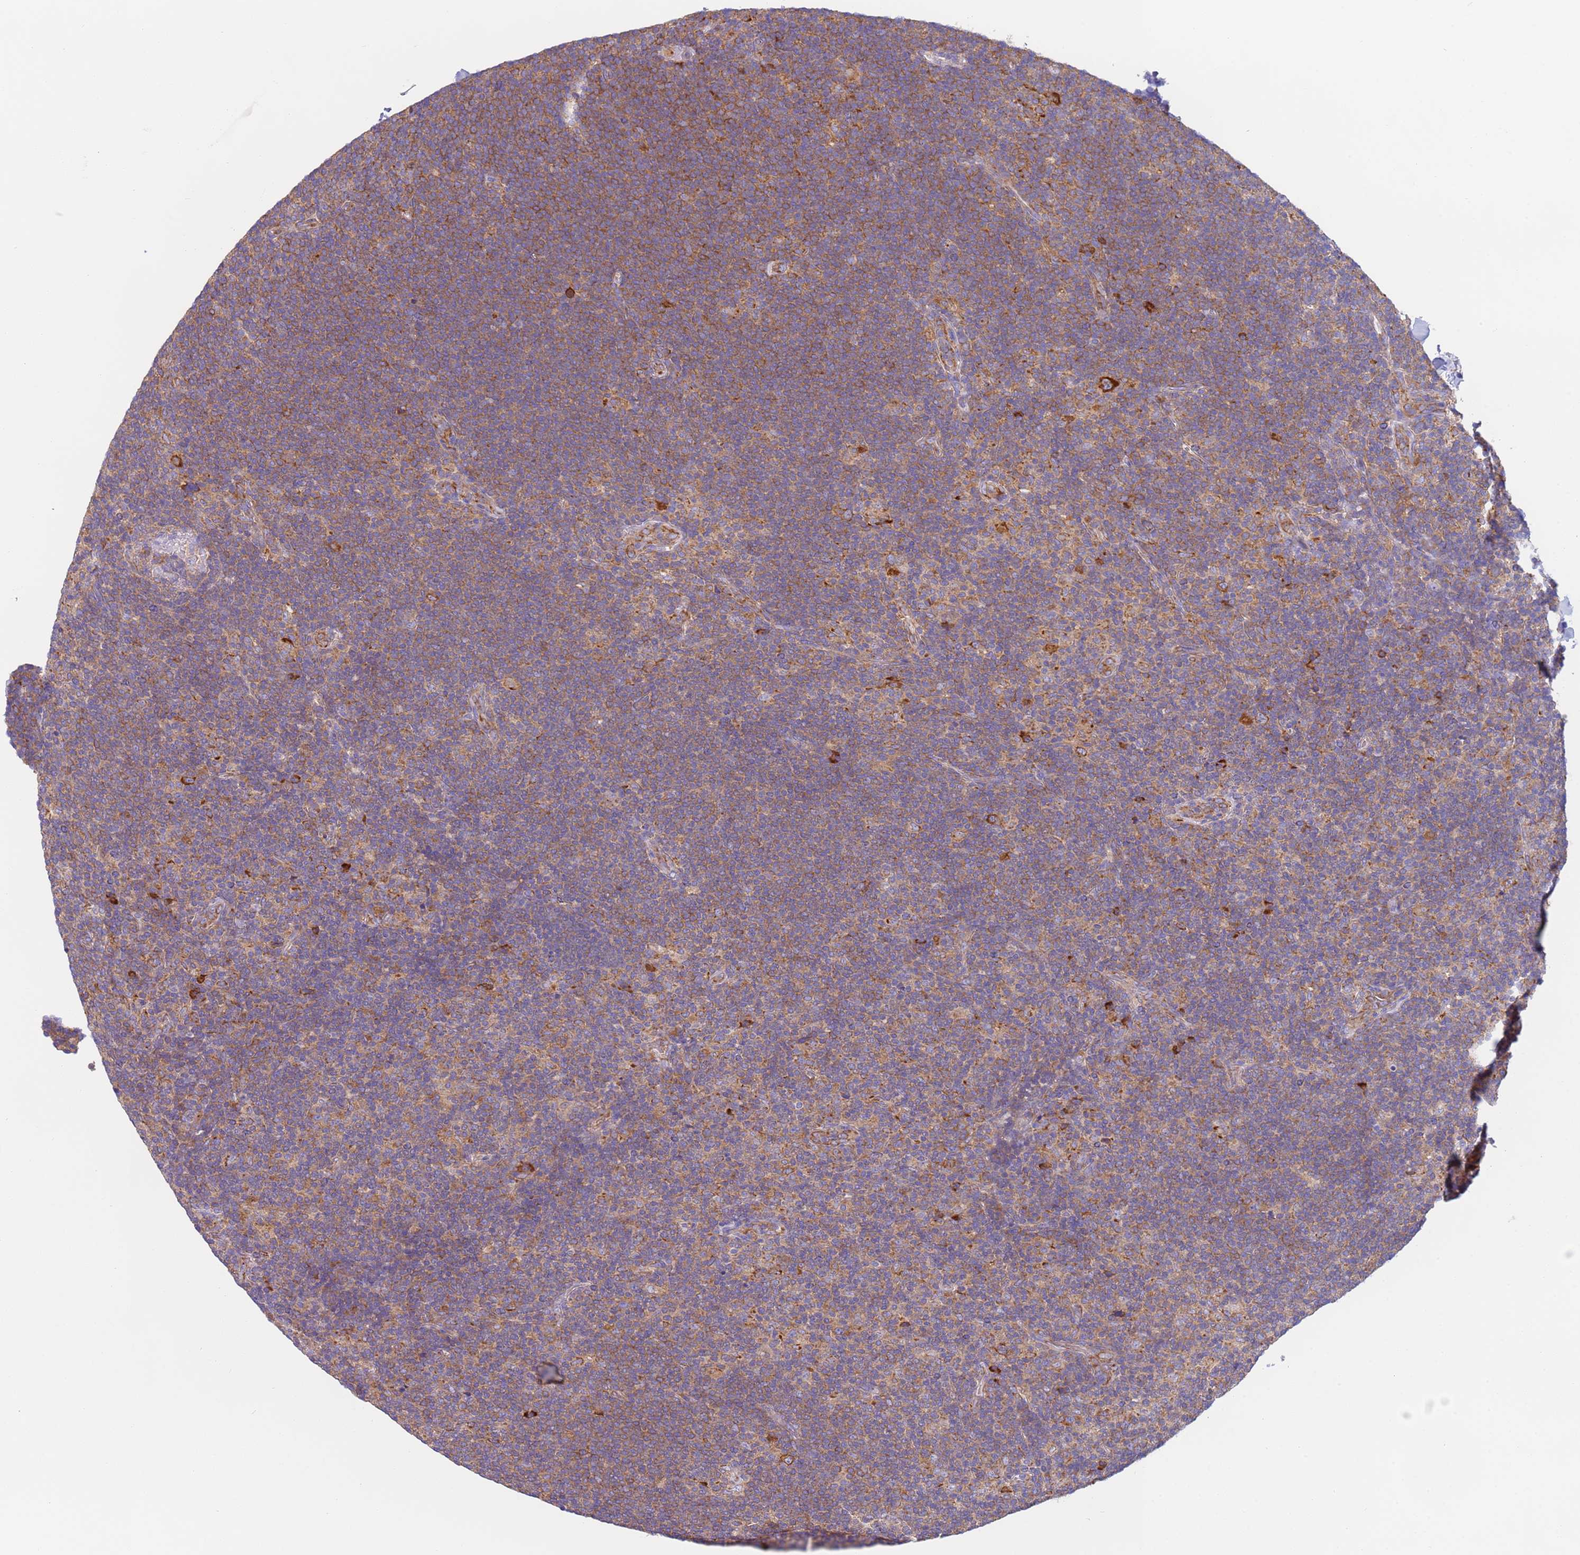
{"staining": {"intensity": "strong", "quantity": ">75%", "location": "cytoplasmic/membranous"}, "tissue": "lymphoma", "cell_type": "Tumor cells", "image_type": "cancer", "snomed": [{"axis": "morphology", "description": "Hodgkin's disease, NOS"}, {"axis": "topography", "description": "Lymph node"}], "caption": "Tumor cells exhibit high levels of strong cytoplasmic/membranous staining in approximately >75% of cells in human lymphoma. The protein is shown in brown color, while the nuclei are stained blue.", "gene": "VARS1", "patient": {"sex": "female", "age": 57}}